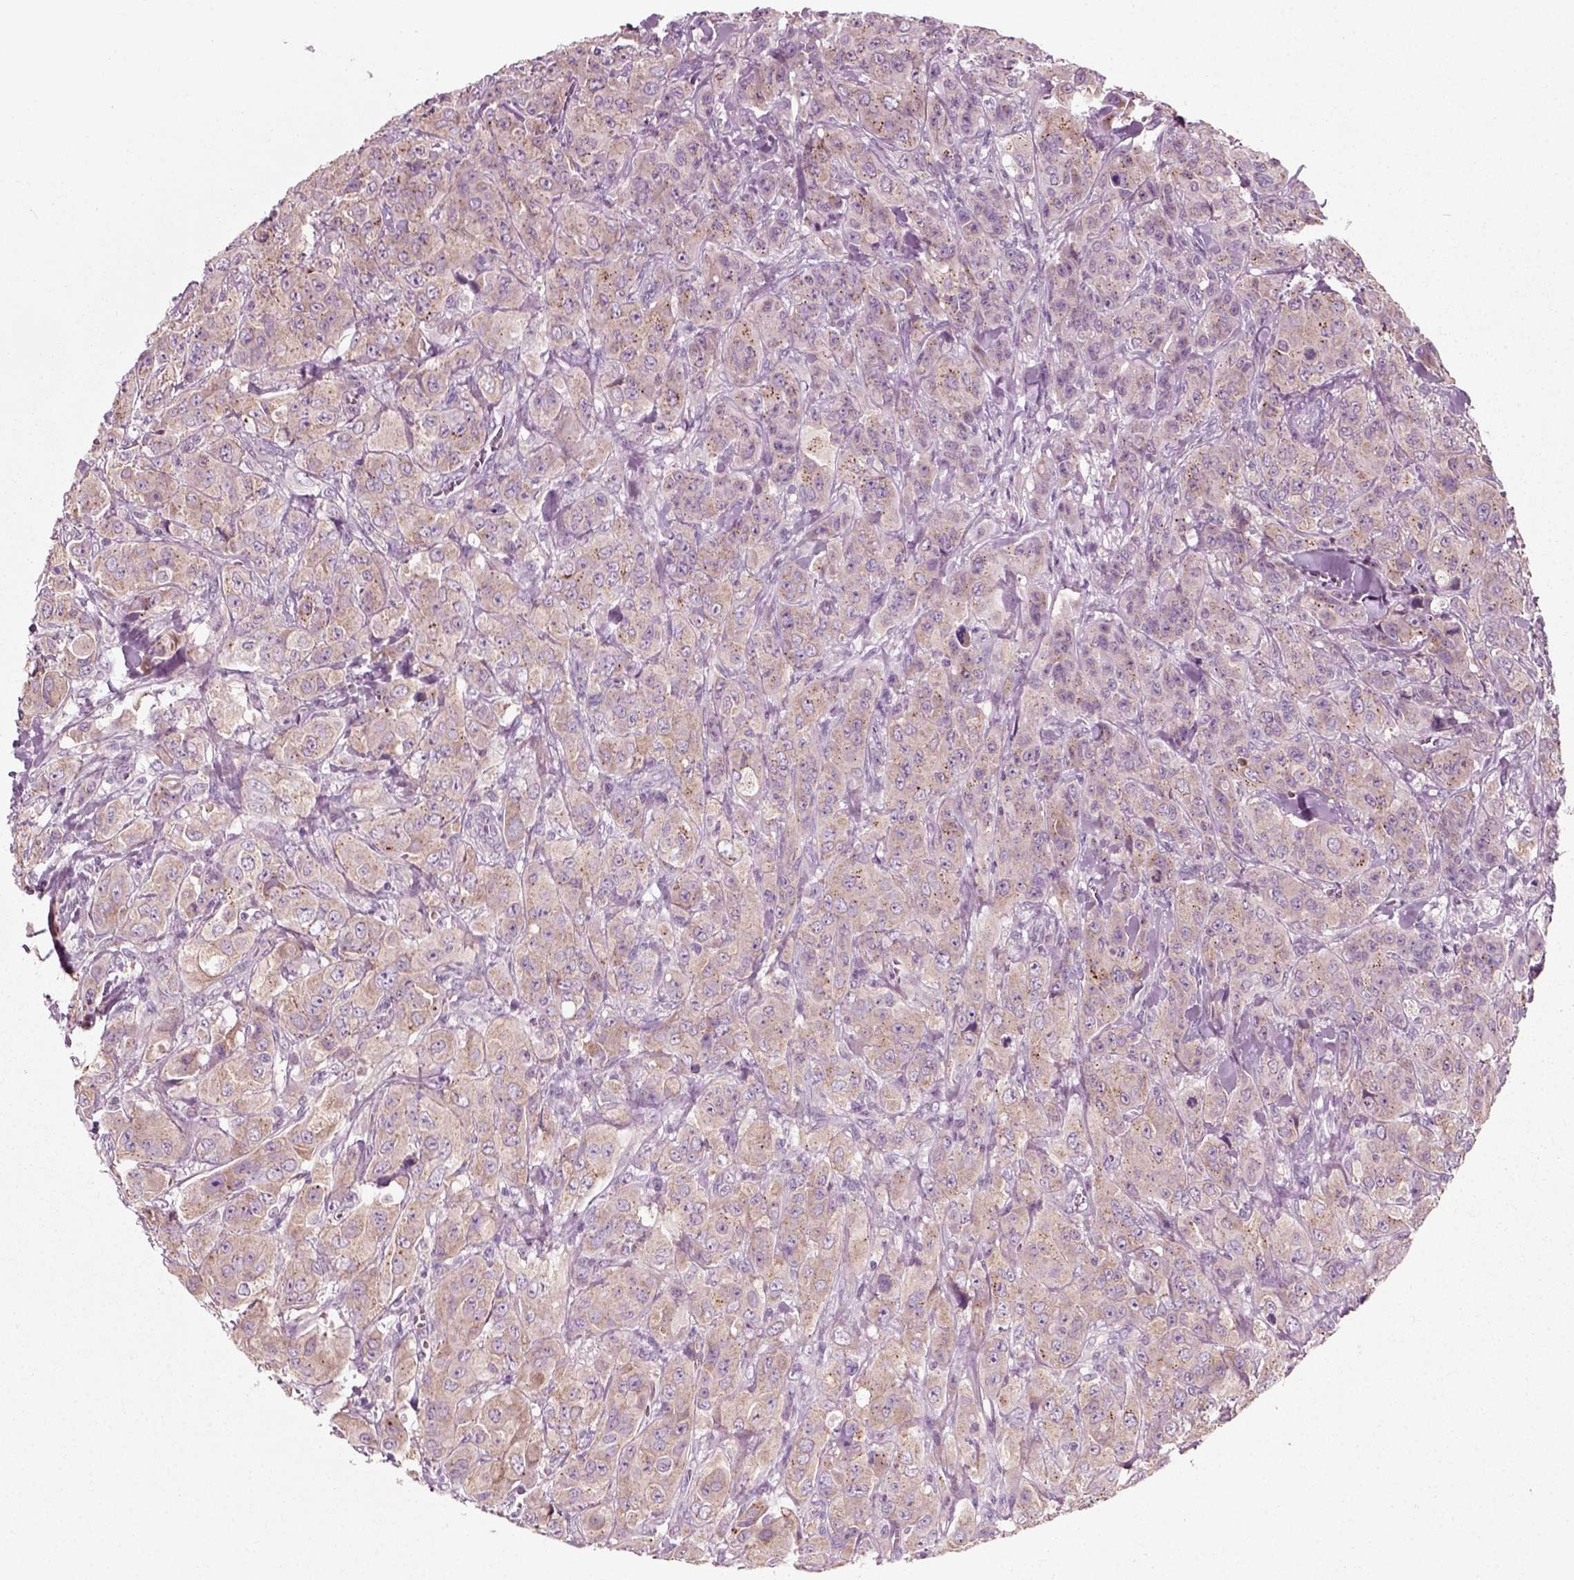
{"staining": {"intensity": "weak", "quantity": ">75%", "location": "cytoplasmic/membranous"}, "tissue": "breast cancer", "cell_type": "Tumor cells", "image_type": "cancer", "snomed": [{"axis": "morphology", "description": "Duct carcinoma"}, {"axis": "topography", "description": "Breast"}], "caption": "Weak cytoplasmic/membranous staining for a protein is present in about >75% of tumor cells of breast cancer using IHC.", "gene": "RND2", "patient": {"sex": "female", "age": 43}}